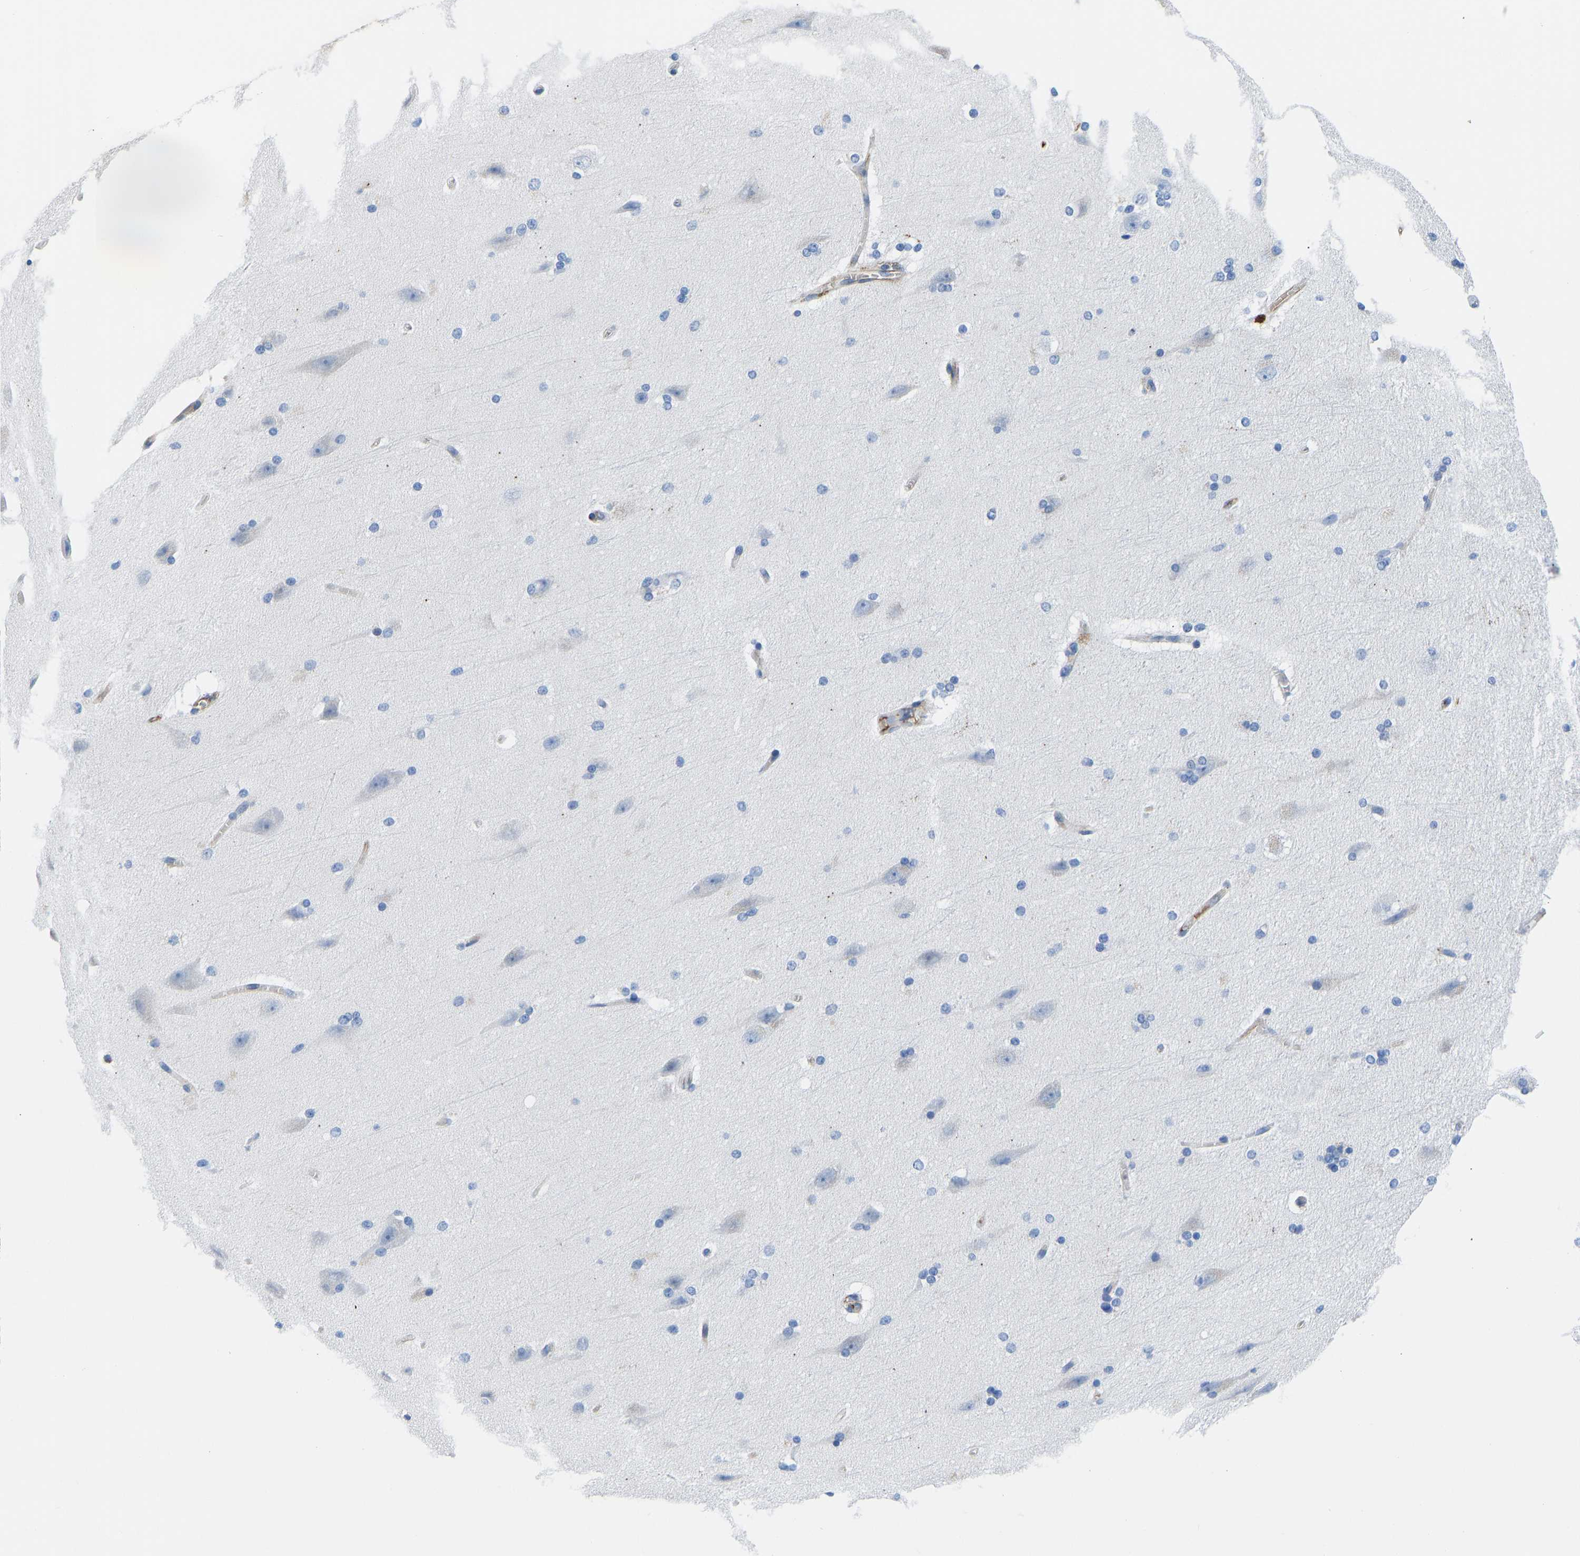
{"staining": {"intensity": "negative", "quantity": "none", "location": "none"}, "tissue": "cerebral cortex", "cell_type": "Endothelial cells", "image_type": "normal", "snomed": [{"axis": "morphology", "description": "Normal tissue, NOS"}, {"axis": "topography", "description": "Cerebral cortex"}, {"axis": "topography", "description": "Hippocampus"}], "caption": "Endothelial cells are negative for protein expression in normal human cerebral cortex. (DAB IHC with hematoxylin counter stain).", "gene": "HSPG2", "patient": {"sex": "female", "age": 19}}